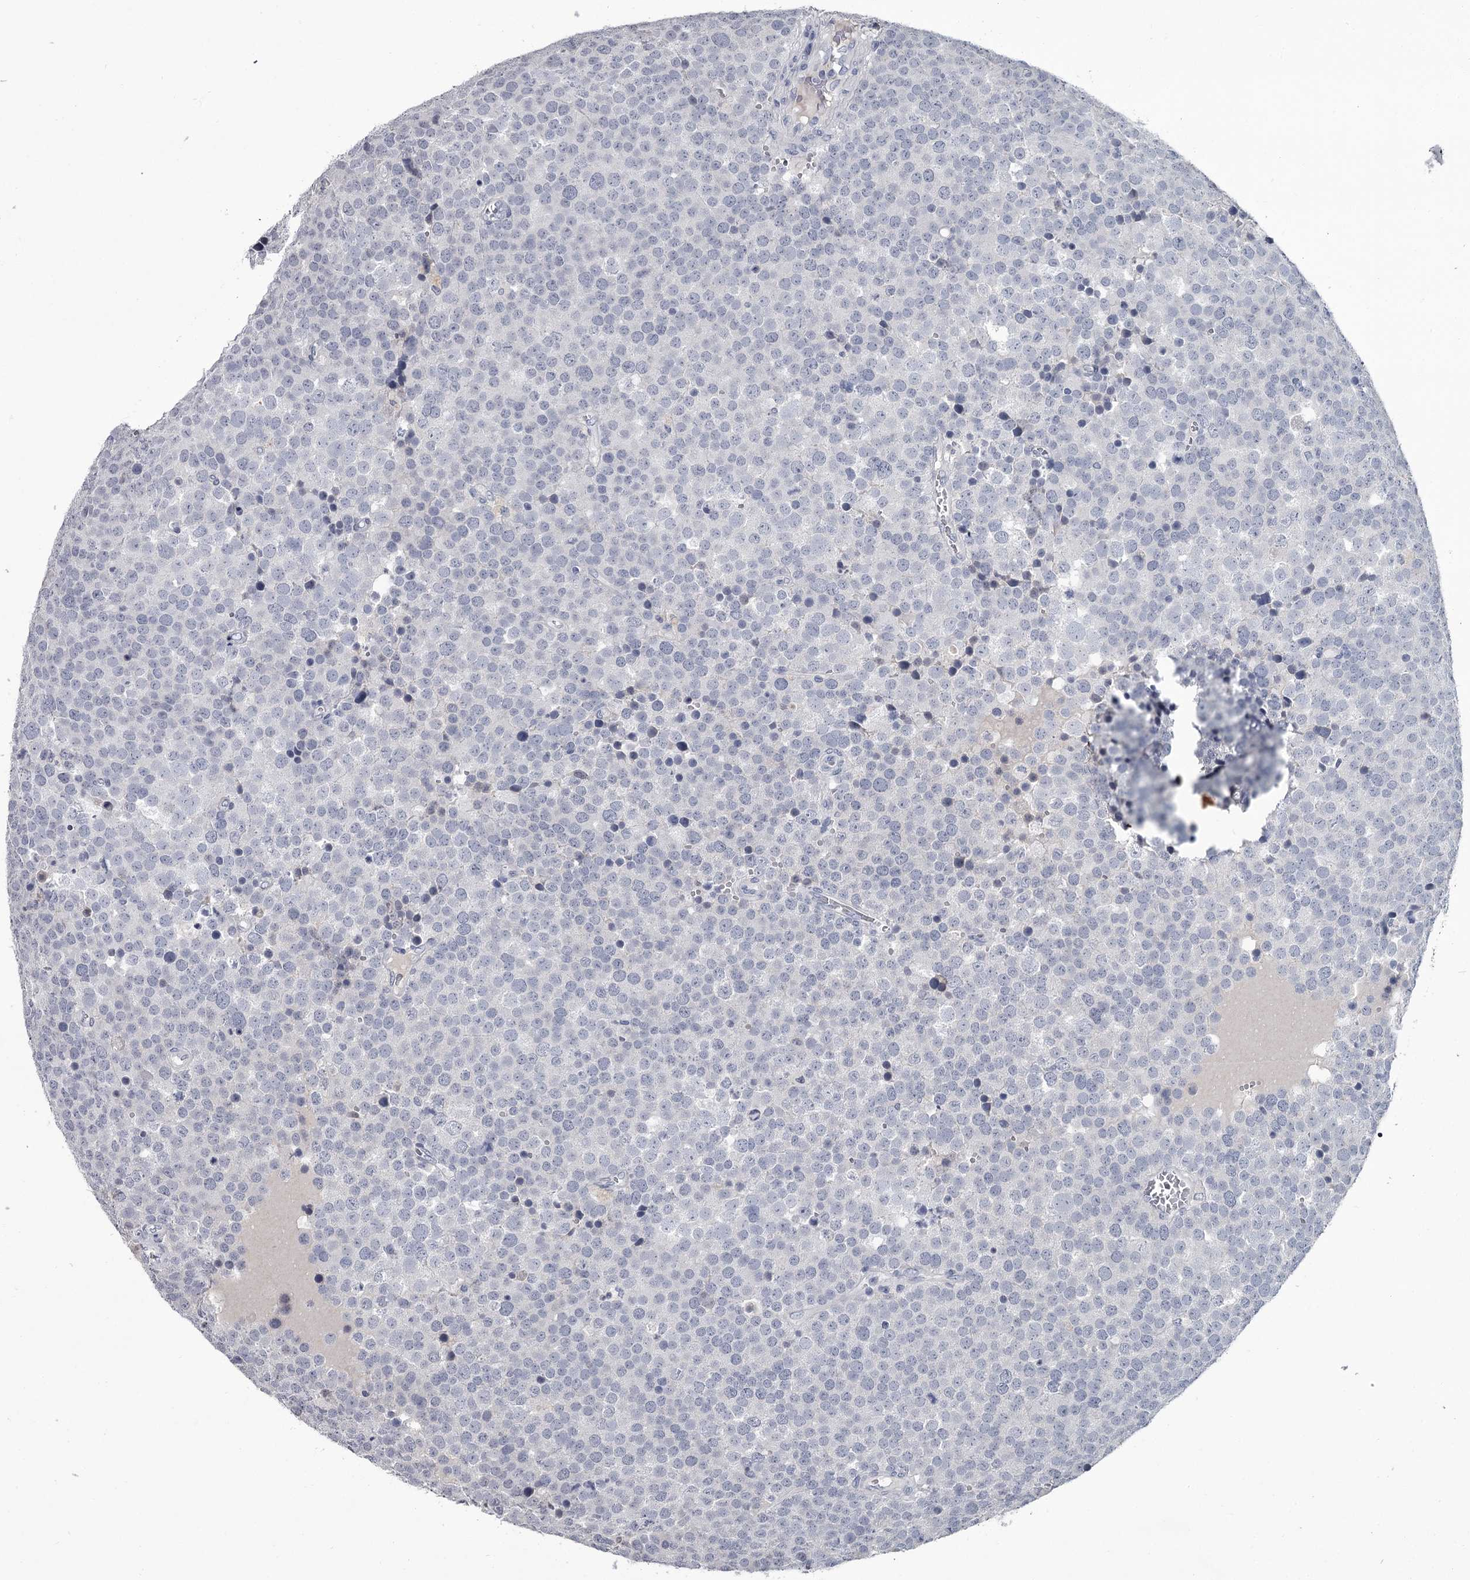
{"staining": {"intensity": "negative", "quantity": "none", "location": "none"}, "tissue": "testis cancer", "cell_type": "Tumor cells", "image_type": "cancer", "snomed": [{"axis": "morphology", "description": "Seminoma, NOS"}, {"axis": "topography", "description": "Testis"}], "caption": "Tumor cells show no significant protein positivity in testis seminoma.", "gene": "DAO", "patient": {"sex": "male", "age": 71}}